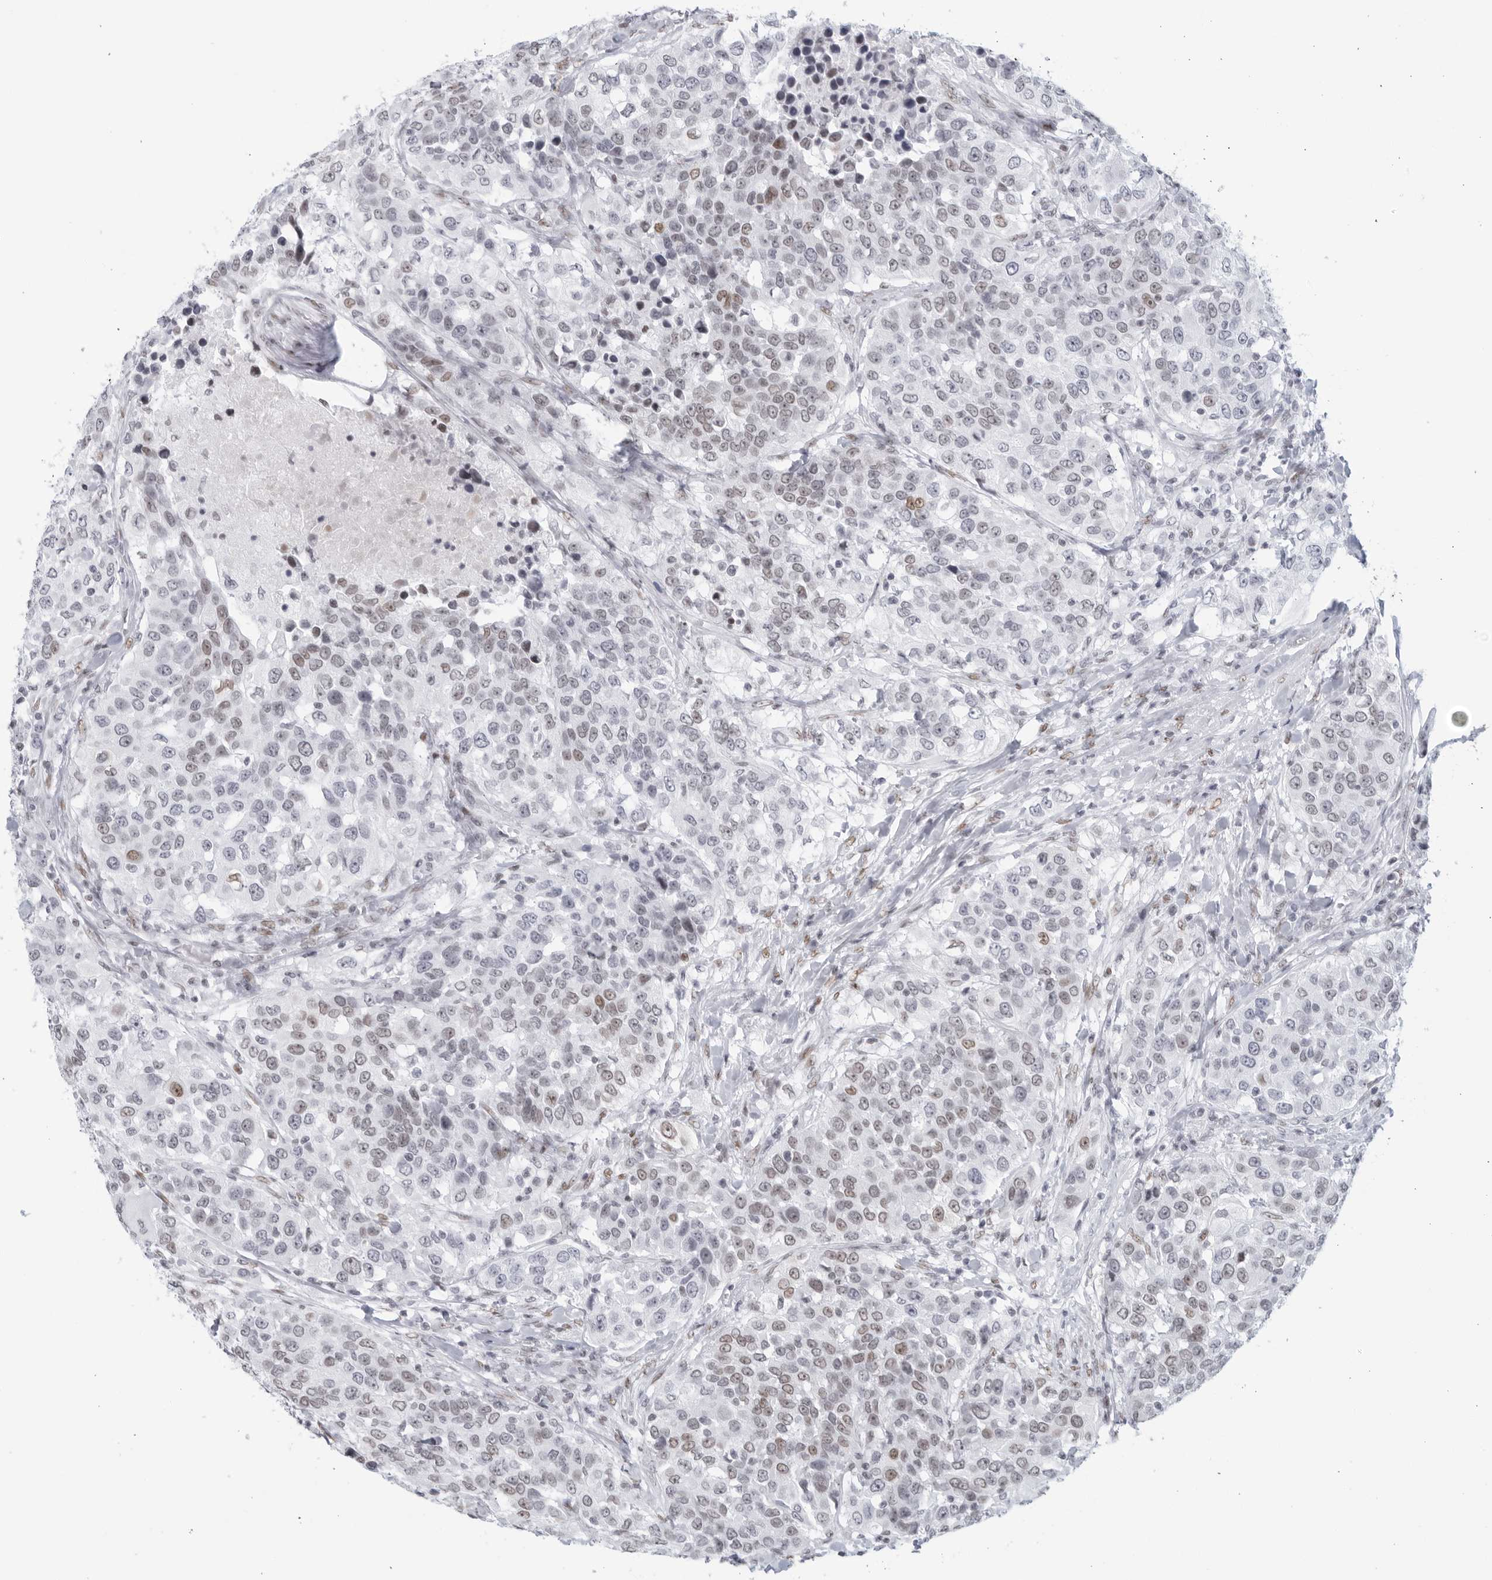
{"staining": {"intensity": "moderate", "quantity": "<25%", "location": "nuclear"}, "tissue": "urothelial cancer", "cell_type": "Tumor cells", "image_type": "cancer", "snomed": [{"axis": "morphology", "description": "Urothelial carcinoma, High grade"}, {"axis": "topography", "description": "Urinary bladder"}], "caption": "Immunohistochemical staining of human high-grade urothelial carcinoma displays low levels of moderate nuclear staining in about <25% of tumor cells.", "gene": "HP1BP3", "patient": {"sex": "female", "age": 80}}